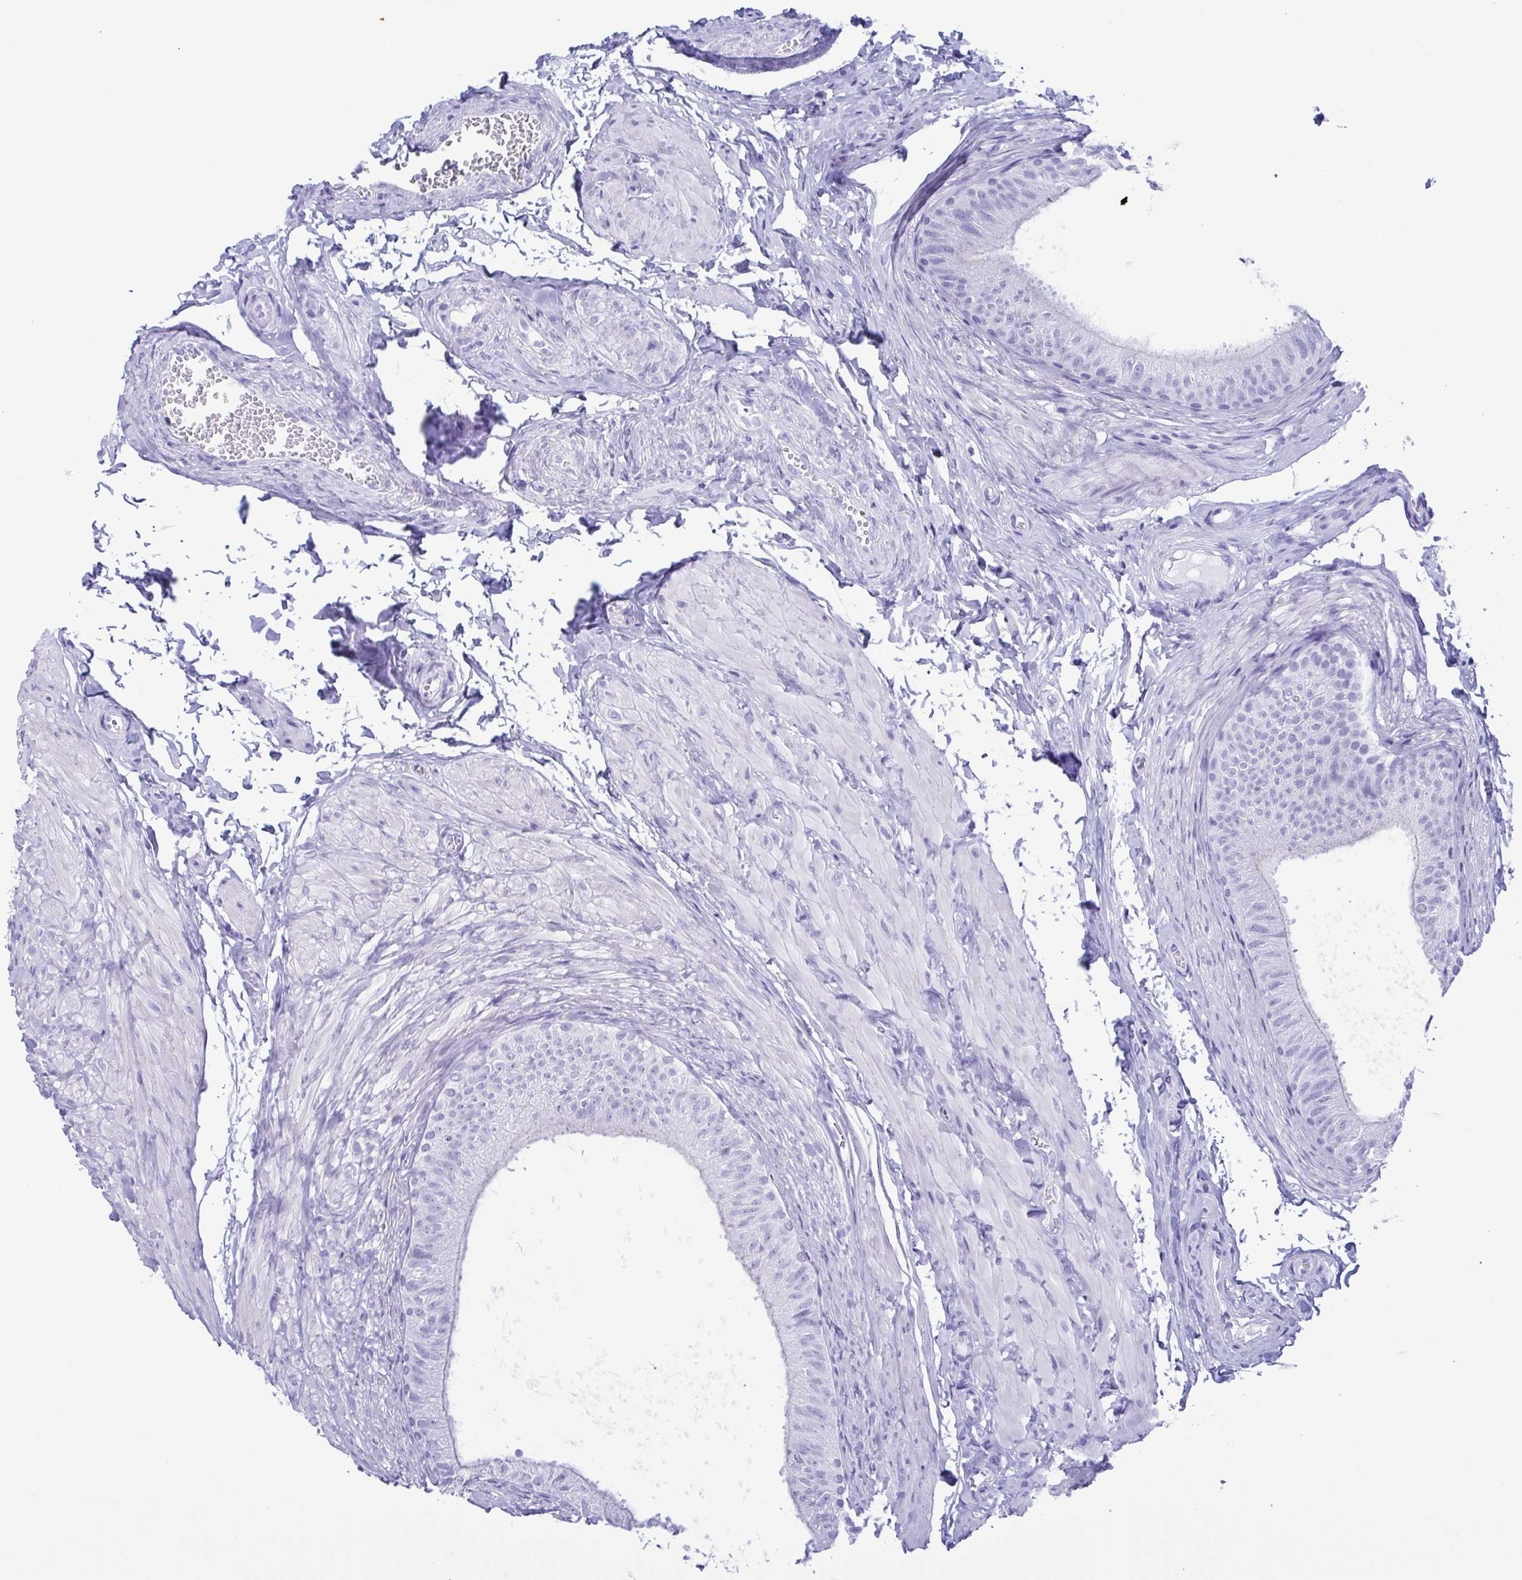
{"staining": {"intensity": "negative", "quantity": "none", "location": "none"}, "tissue": "epididymis", "cell_type": "Glandular cells", "image_type": "normal", "snomed": [{"axis": "morphology", "description": "Normal tissue, NOS"}, {"axis": "topography", "description": "Epididymis, spermatic cord, NOS"}, {"axis": "topography", "description": "Epididymis"}, {"axis": "topography", "description": "Peripheral nerve tissue"}], "caption": "There is no significant expression in glandular cells of epididymis. (Immunohistochemistry, brightfield microscopy, high magnification).", "gene": "TSPY10", "patient": {"sex": "male", "age": 29}}